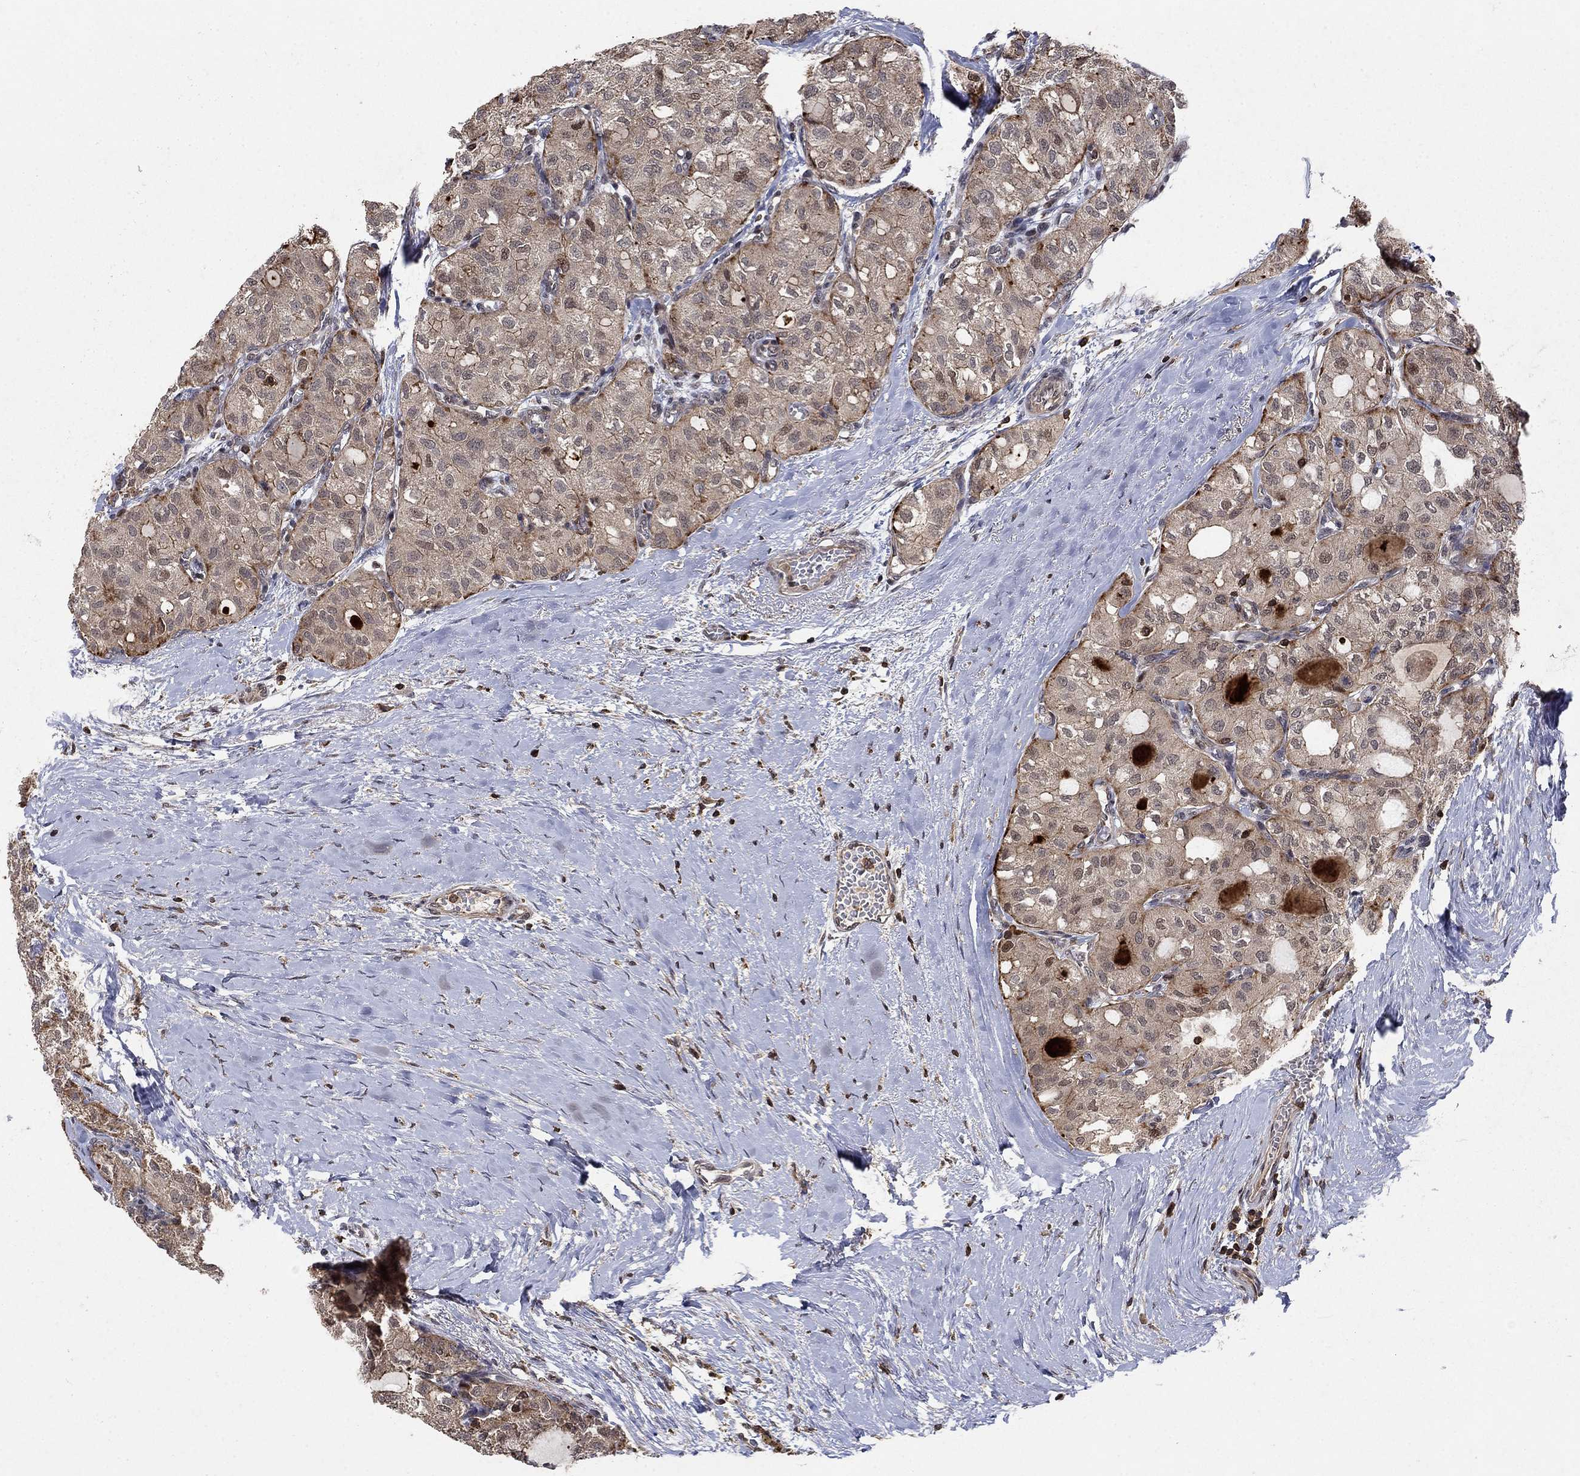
{"staining": {"intensity": "moderate", "quantity": "<25%", "location": "cytoplasmic/membranous"}, "tissue": "thyroid cancer", "cell_type": "Tumor cells", "image_type": "cancer", "snomed": [{"axis": "morphology", "description": "Follicular adenoma carcinoma, NOS"}, {"axis": "topography", "description": "Thyroid gland"}], "caption": "IHC histopathology image of neoplastic tissue: thyroid cancer (follicular adenoma carcinoma) stained using immunohistochemistry (IHC) reveals low levels of moderate protein expression localized specifically in the cytoplasmic/membranous of tumor cells, appearing as a cytoplasmic/membranous brown color.", "gene": "CCDC66", "patient": {"sex": "male", "age": 75}}